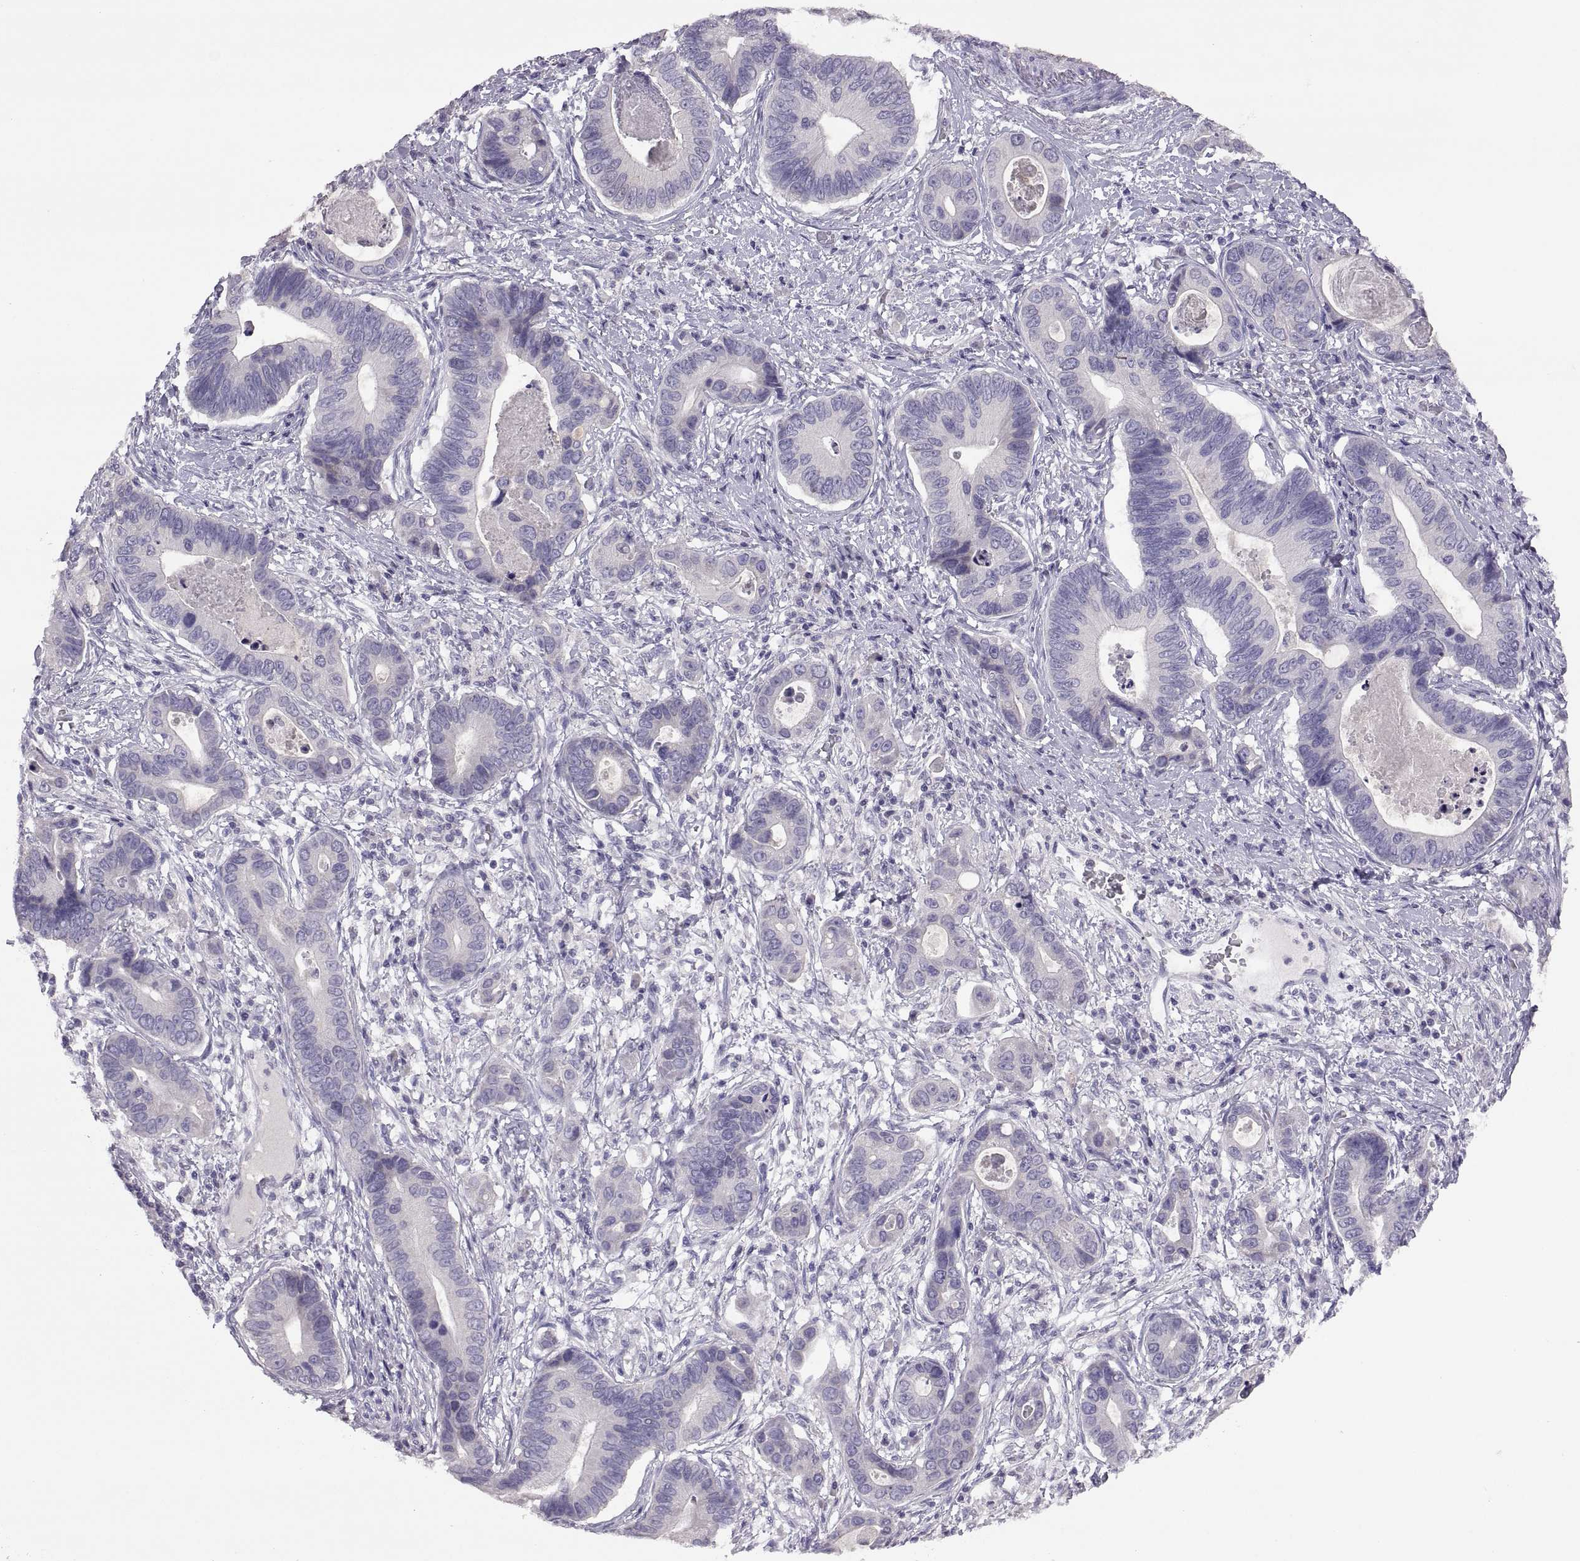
{"staining": {"intensity": "negative", "quantity": "none", "location": "none"}, "tissue": "stomach cancer", "cell_type": "Tumor cells", "image_type": "cancer", "snomed": [{"axis": "morphology", "description": "Adenocarcinoma, NOS"}, {"axis": "topography", "description": "Stomach"}], "caption": "Tumor cells are negative for protein expression in human stomach cancer.", "gene": "TBX19", "patient": {"sex": "male", "age": 84}}